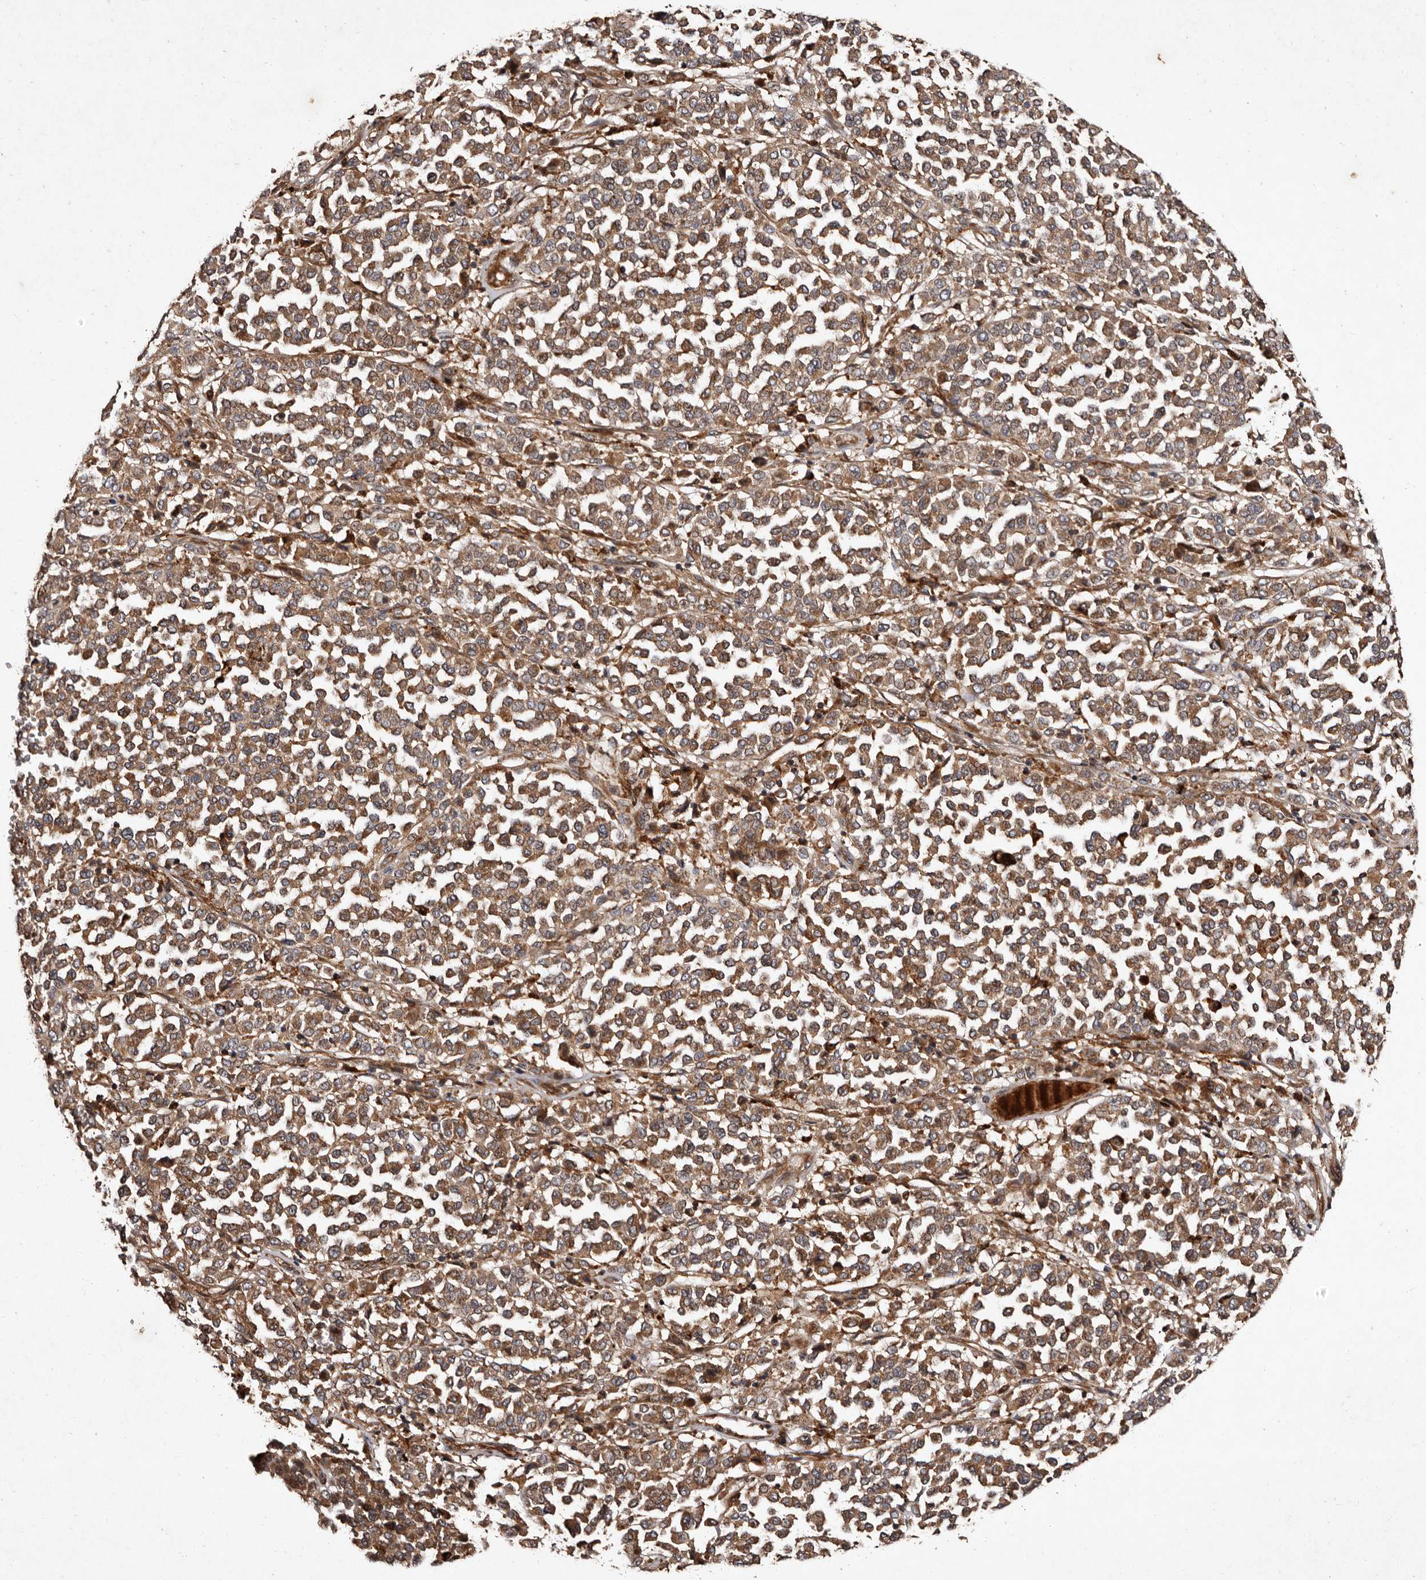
{"staining": {"intensity": "moderate", "quantity": ">75%", "location": "cytoplasmic/membranous"}, "tissue": "melanoma", "cell_type": "Tumor cells", "image_type": "cancer", "snomed": [{"axis": "morphology", "description": "Malignant melanoma, Metastatic site"}, {"axis": "topography", "description": "Pancreas"}], "caption": "This image demonstrates IHC staining of melanoma, with medium moderate cytoplasmic/membranous expression in about >75% of tumor cells.", "gene": "PRKD3", "patient": {"sex": "female", "age": 30}}